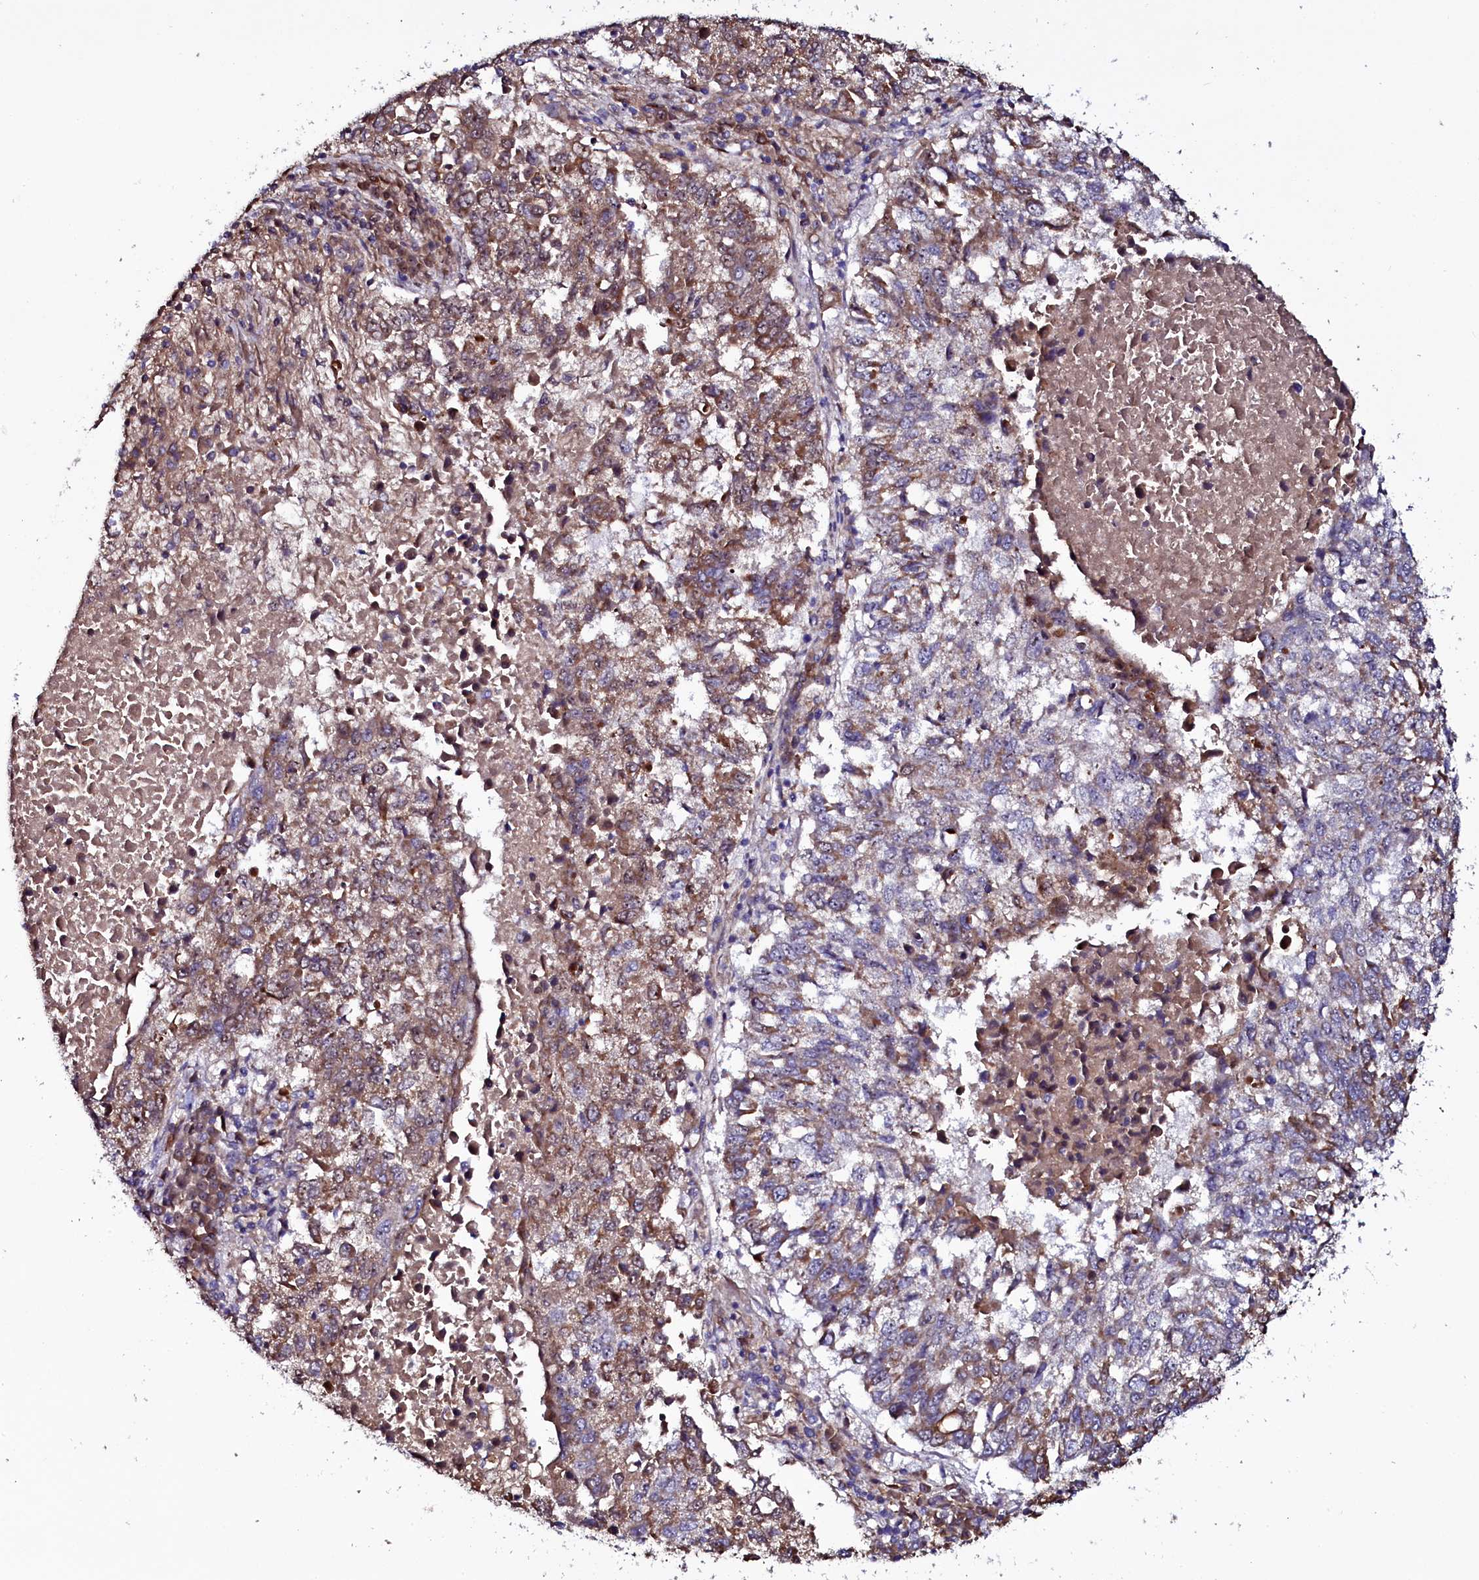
{"staining": {"intensity": "moderate", "quantity": "25%-75%", "location": "cytoplasmic/membranous"}, "tissue": "lung cancer", "cell_type": "Tumor cells", "image_type": "cancer", "snomed": [{"axis": "morphology", "description": "Squamous cell carcinoma, NOS"}, {"axis": "topography", "description": "Lung"}], "caption": "Tumor cells demonstrate medium levels of moderate cytoplasmic/membranous positivity in about 25%-75% of cells in lung cancer (squamous cell carcinoma).", "gene": "NAA80", "patient": {"sex": "male", "age": 73}}